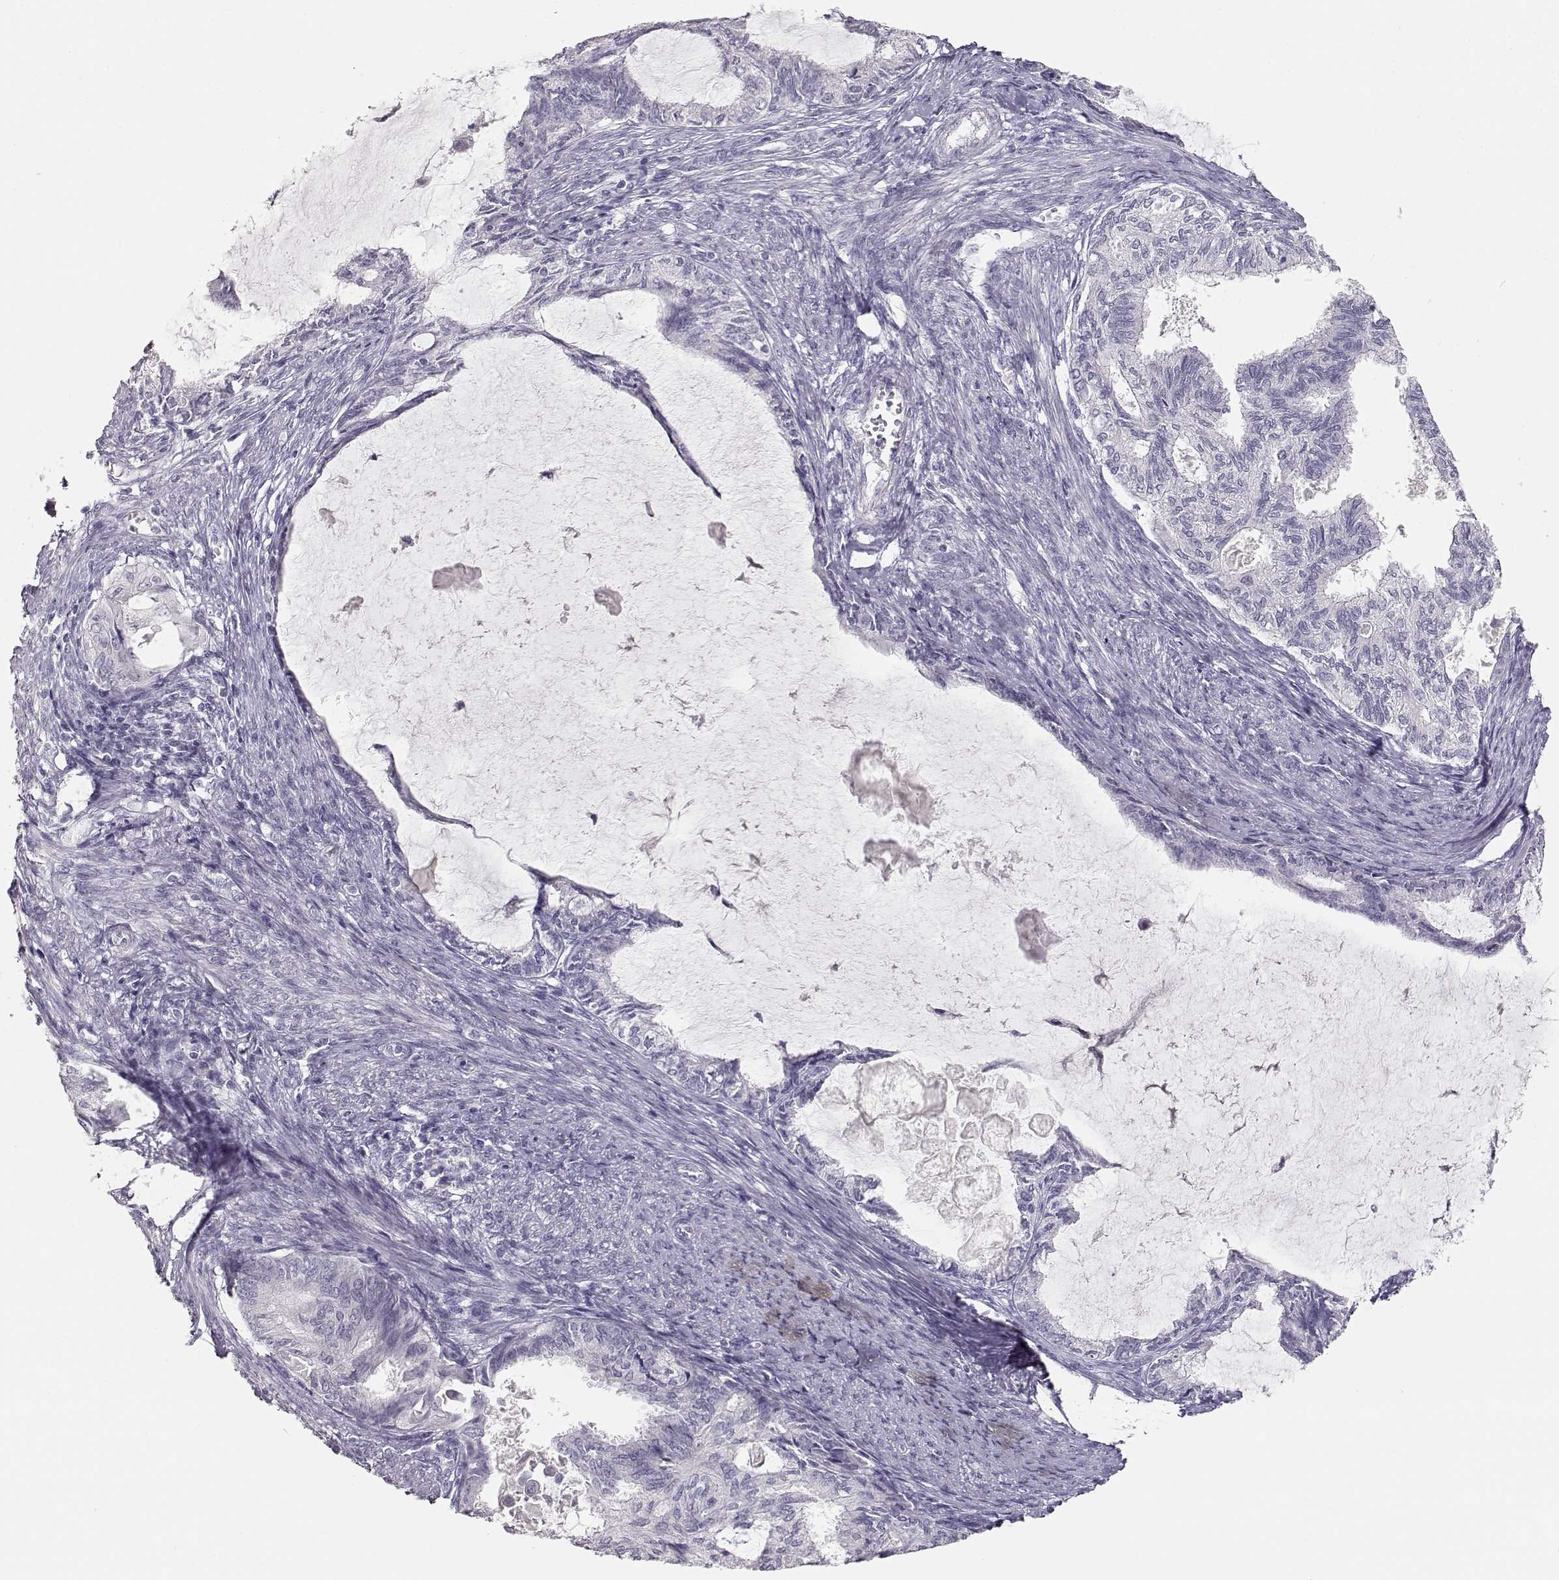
{"staining": {"intensity": "negative", "quantity": "none", "location": "none"}, "tissue": "endometrial cancer", "cell_type": "Tumor cells", "image_type": "cancer", "snomed": [{"axis": "morphology", "description": "Adenocarcinoma, NOS"}, {"axis": "topography", "description": "Endometrium"}], "caption": "DAB immunohistochemical staining of endometrial cancer (adenocarcinoma) shows no significant expression in tumor cells.", "gene": "TKTL1", "patient": {"sex": "female", "age": 86}}